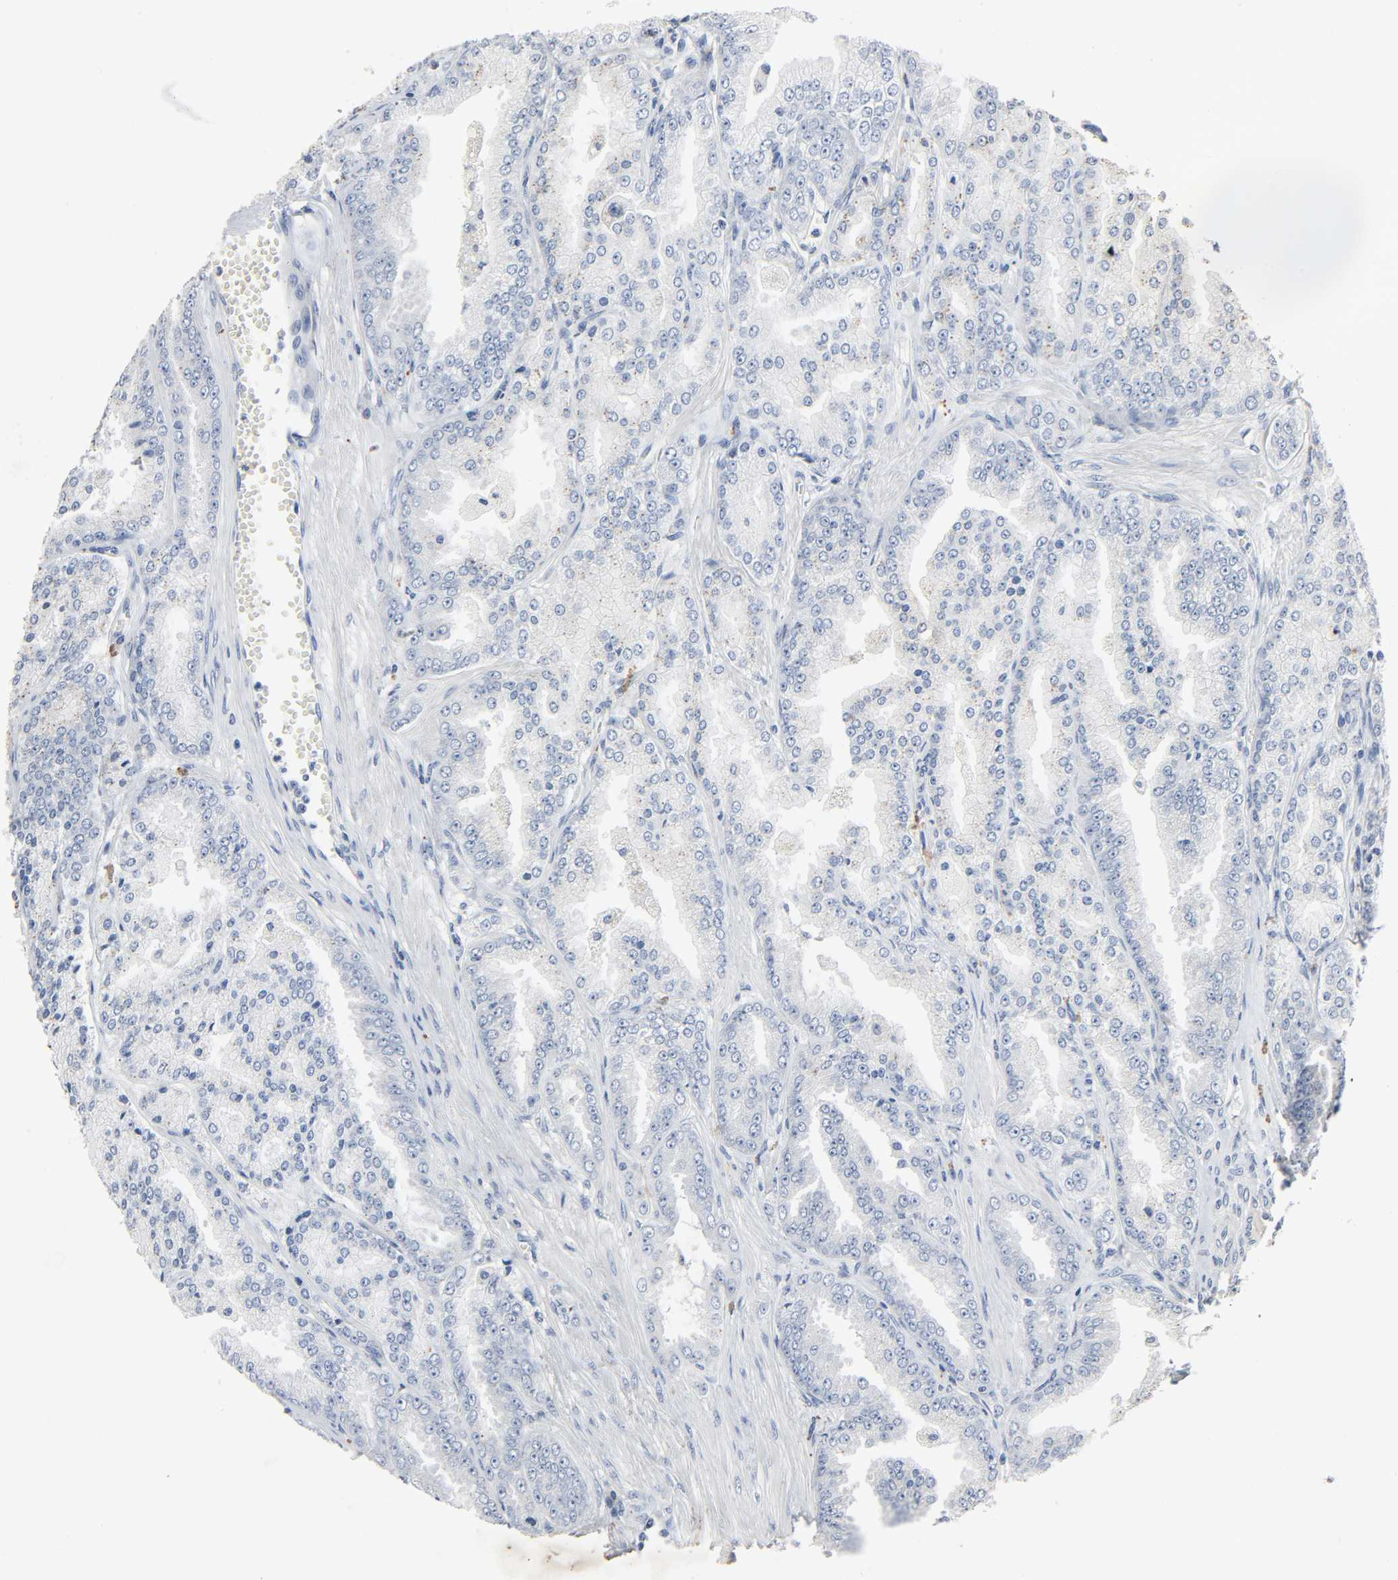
{"staining": {"intensity": "negative", "quantity": "none", "location": "none"}, "tissue": "prostate cancer", "cell_type": "Tumor cells", "image_type": "cancer", "snomed": [{"axis": "morphology", "description": "Adenocarcinoma, High grade"}, {"axis": "topography", "description": "Prostate"}], "caption": "Human prostate cancer (high-grade adenocarcinoma) stained for a protein using immunohistochemistry (IHC) reveals no expression in tumor cells.", "gene": "FBLN5", "patient": {"sex": "male", "age": 61}}